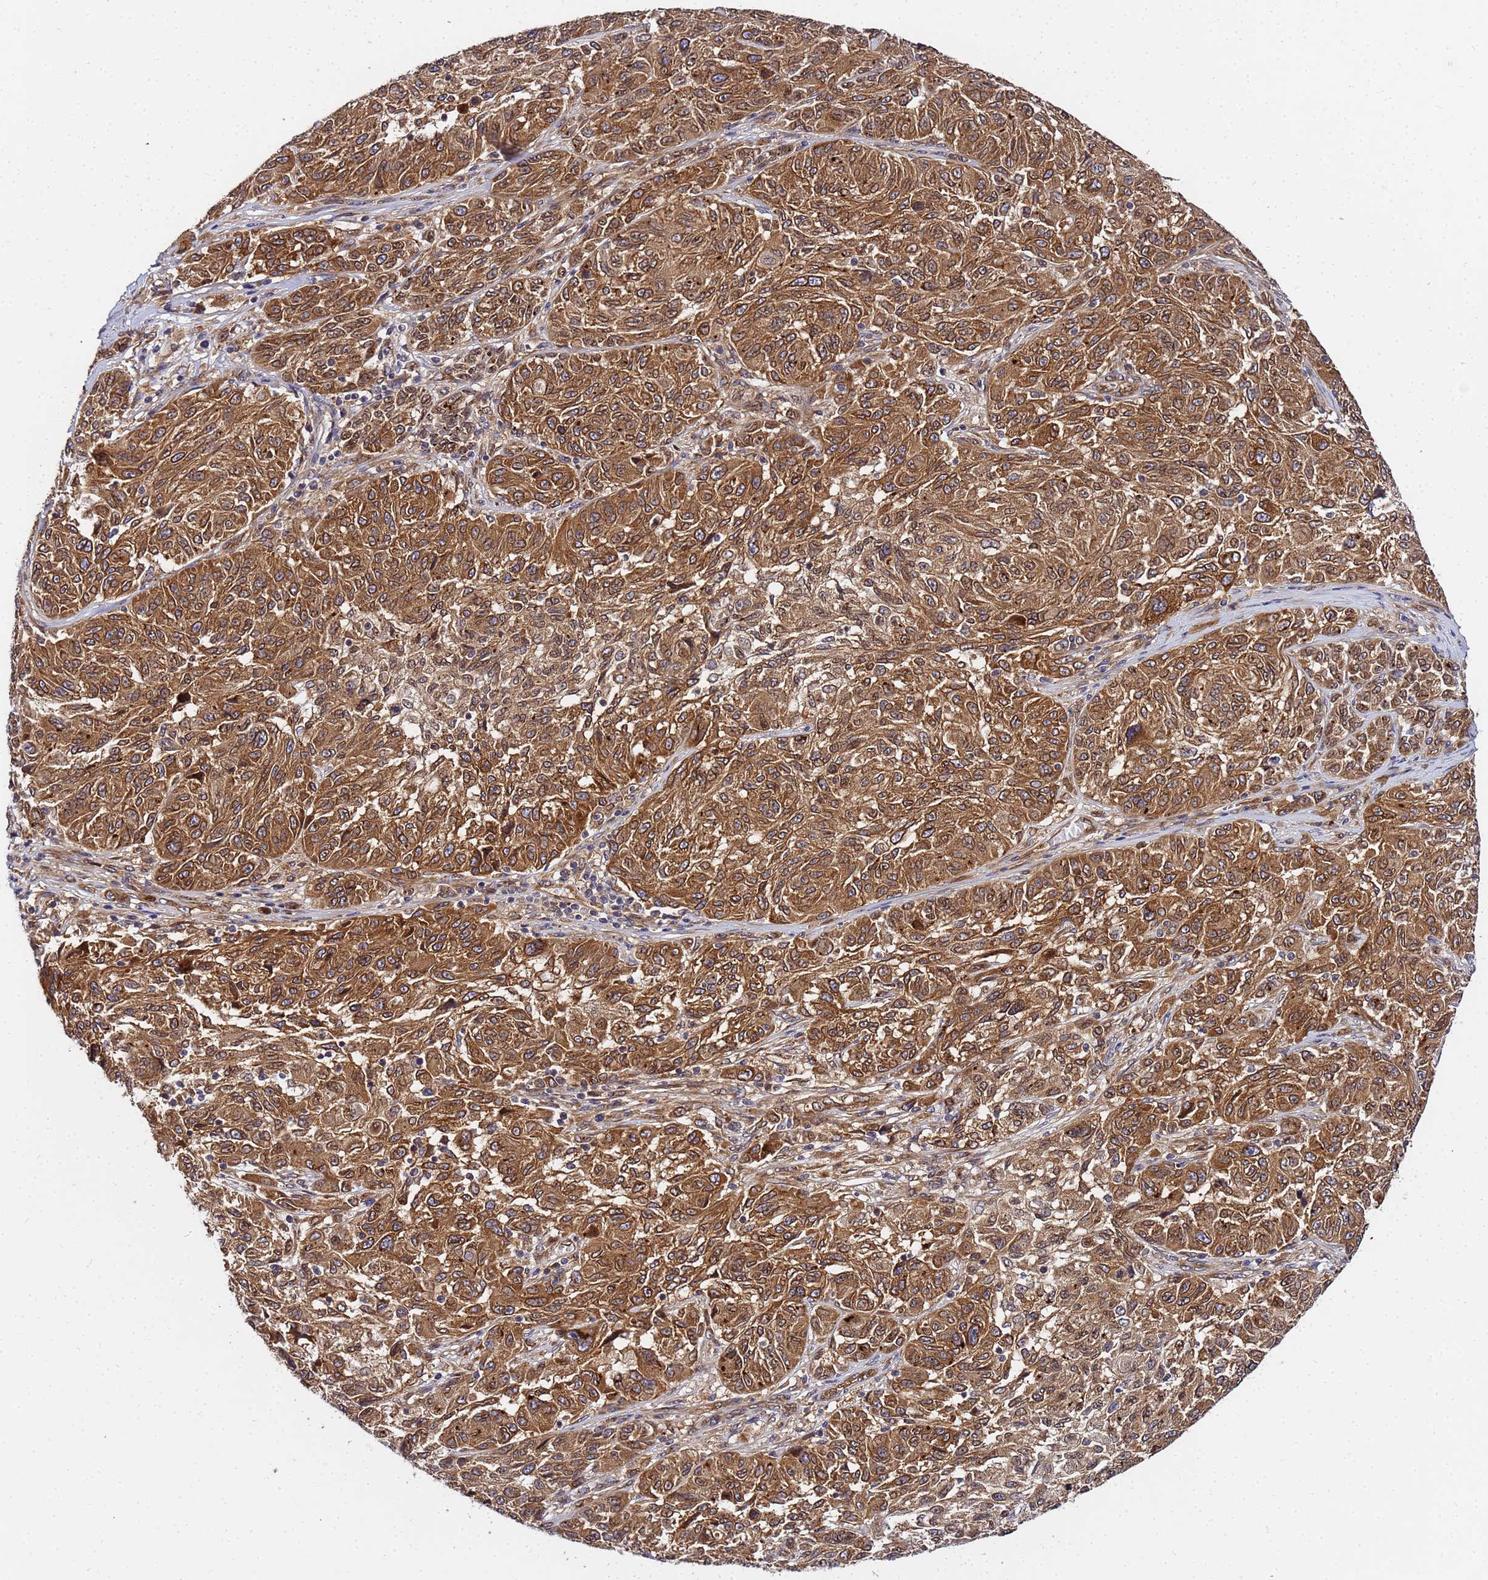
{"staining": {"intensity": "moderate", "quantity": ">75%", "location": "cytoplasmic/membranous"}, "tissue": "melanoma", "cell_type": "Tumor cells", "image_type": "cancer", "snomed": [{"axis": "morphology", "description": "Malignant melanoma, NOS"}, {"axis": "topography", "description": "Skin"}], "caption": "Protein staining reveals moderate cytoplasmic/membranous expression in approximately >75% of tumor cells in malignant melanoma. (brown staining indicates protein expression, while blue staining denotes nuclei).", "gene": "UNC93B1", "patient": {"sex": "male", "age": 53}}